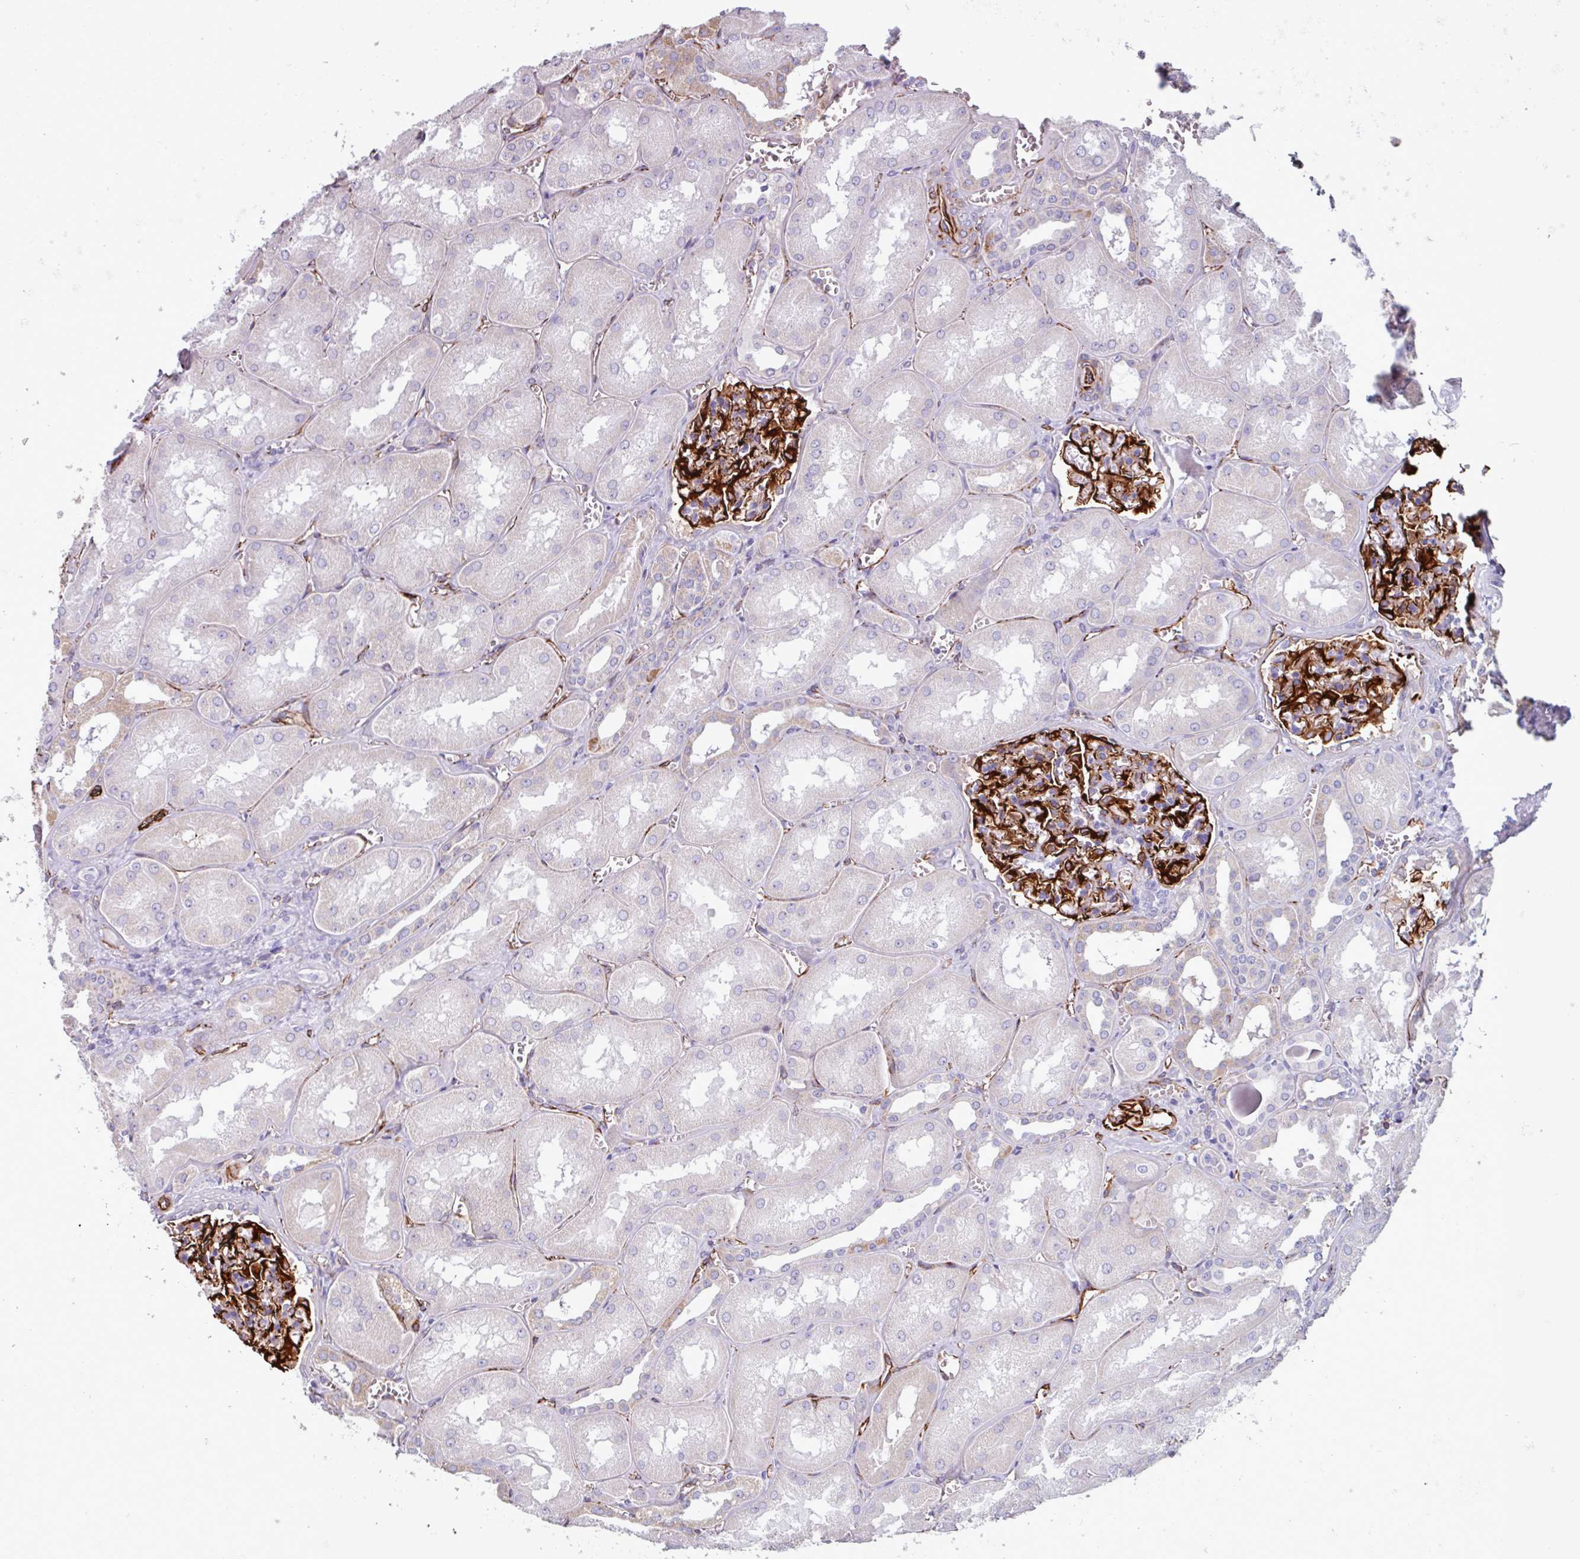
{"staining": {"intensity": "strong", "quantity": ">75%", "location": "cytoplasmic/membranous"}, "tissue": "kidney", "cell_type": "Cells in glomeruli", "image_type": "normal", "snomed": [{"axis": "morphology", "description": "Normal tissue, NOS"}, {"axis": "topography", "description": "Kidney"}], "caption": "Immunohistochemistry (IHC) (DAB) staining of benign kidney exhibits strong cytoplasmic/membranous protein expression in about >75% of cells in glomeruli.", "gene": "BTD", "patient": {"sex": "male", "age": 61}}